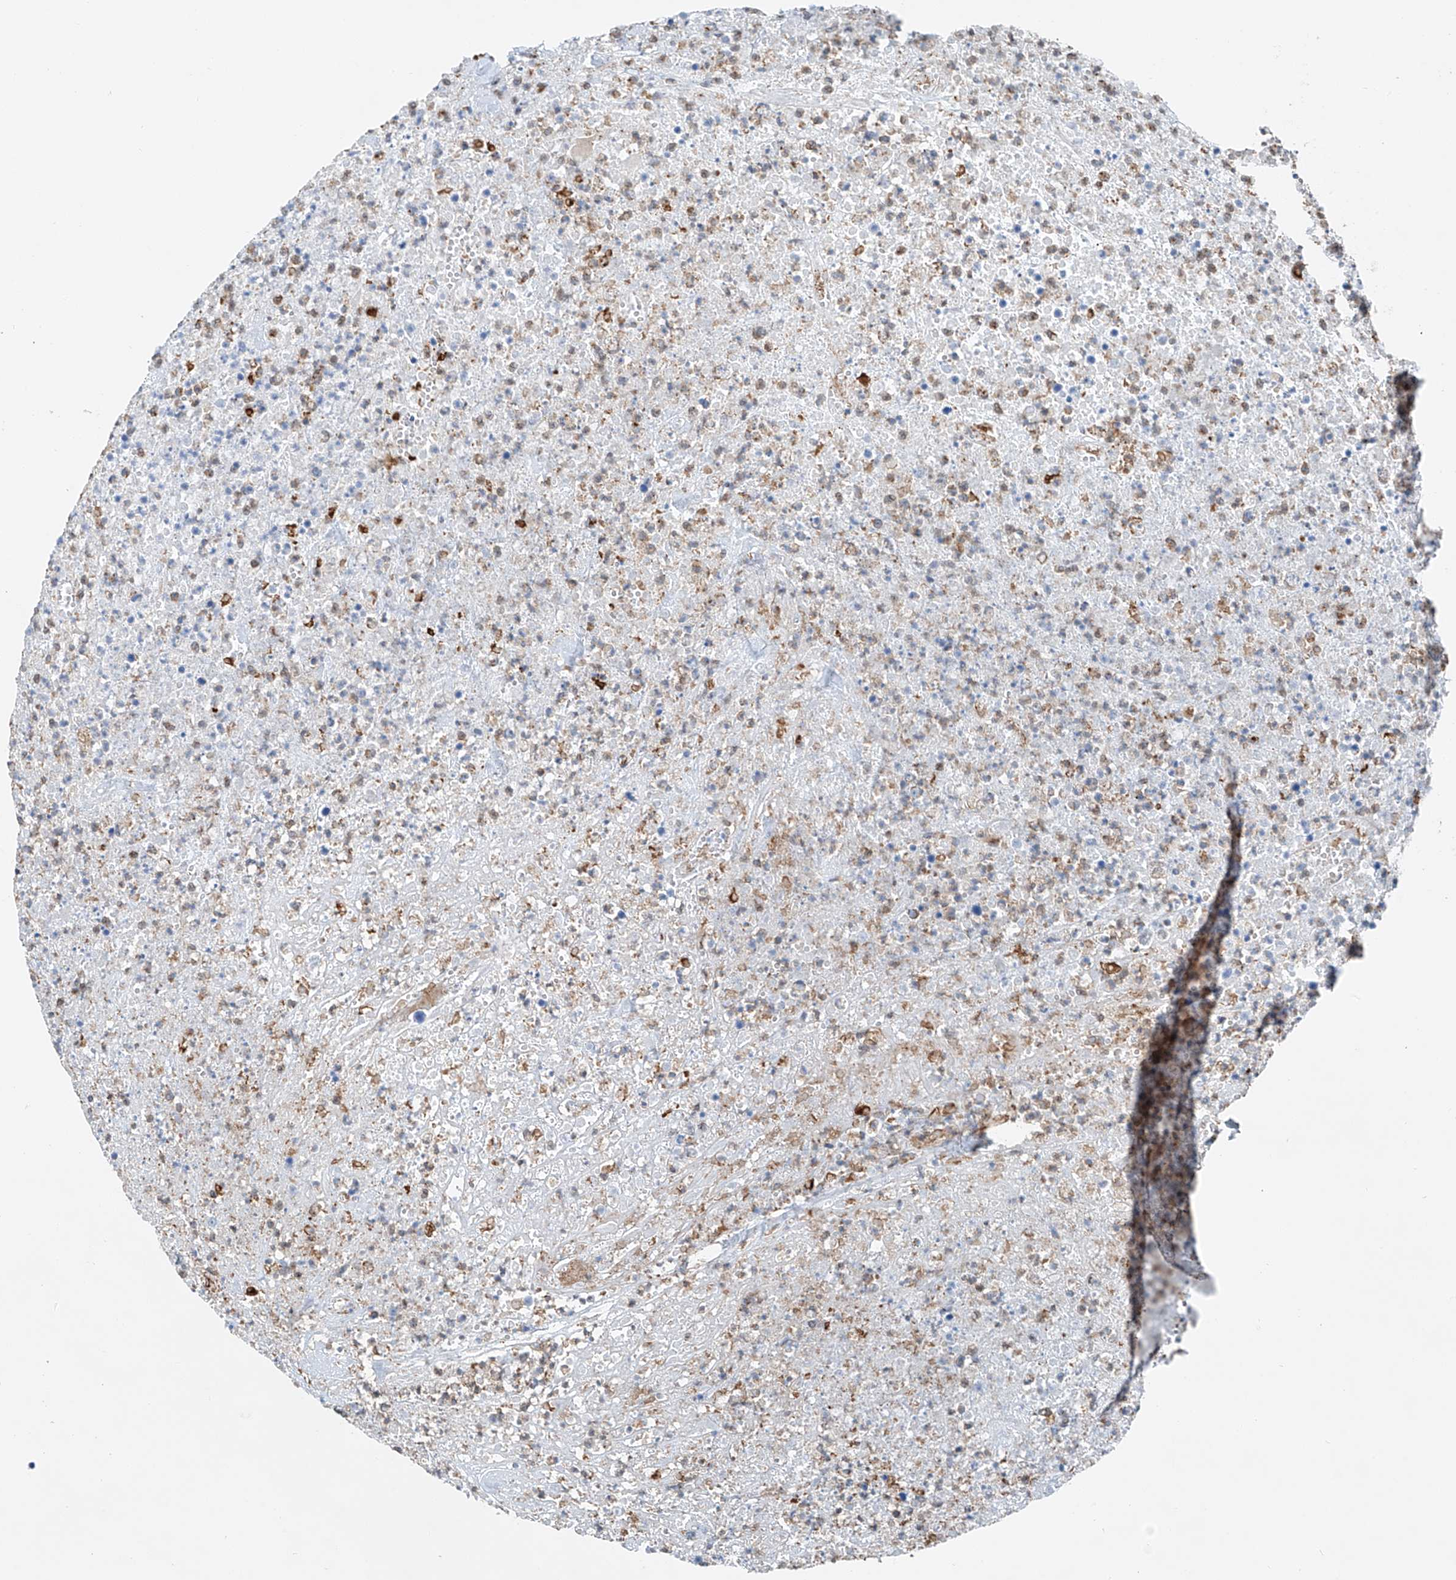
{"staining": {"intensity": "moderate", "quantity": "25%-75%", "location": "cytoplasmic/membranous"}, "tissue": "lymphoma", "cell_type": "Tumor cells", "image_type": "cancer", "snomed": [{"axis": "morphology", "description": "Malignant lymphoma, non-Hodgkin's type, High grade"}, {"axis": "topography", "description": "Colon"}], "caption": "Immunohistochemistry (IHC) image of human lymphoma stained for a protein (brown), which demonstrates medium levels of moderate cytoplasmic/membranous staining in approximately 25%-75% of tumor cells.", "gene": "TBXAS1", "patient": {"sex": "female", "age": 53}}